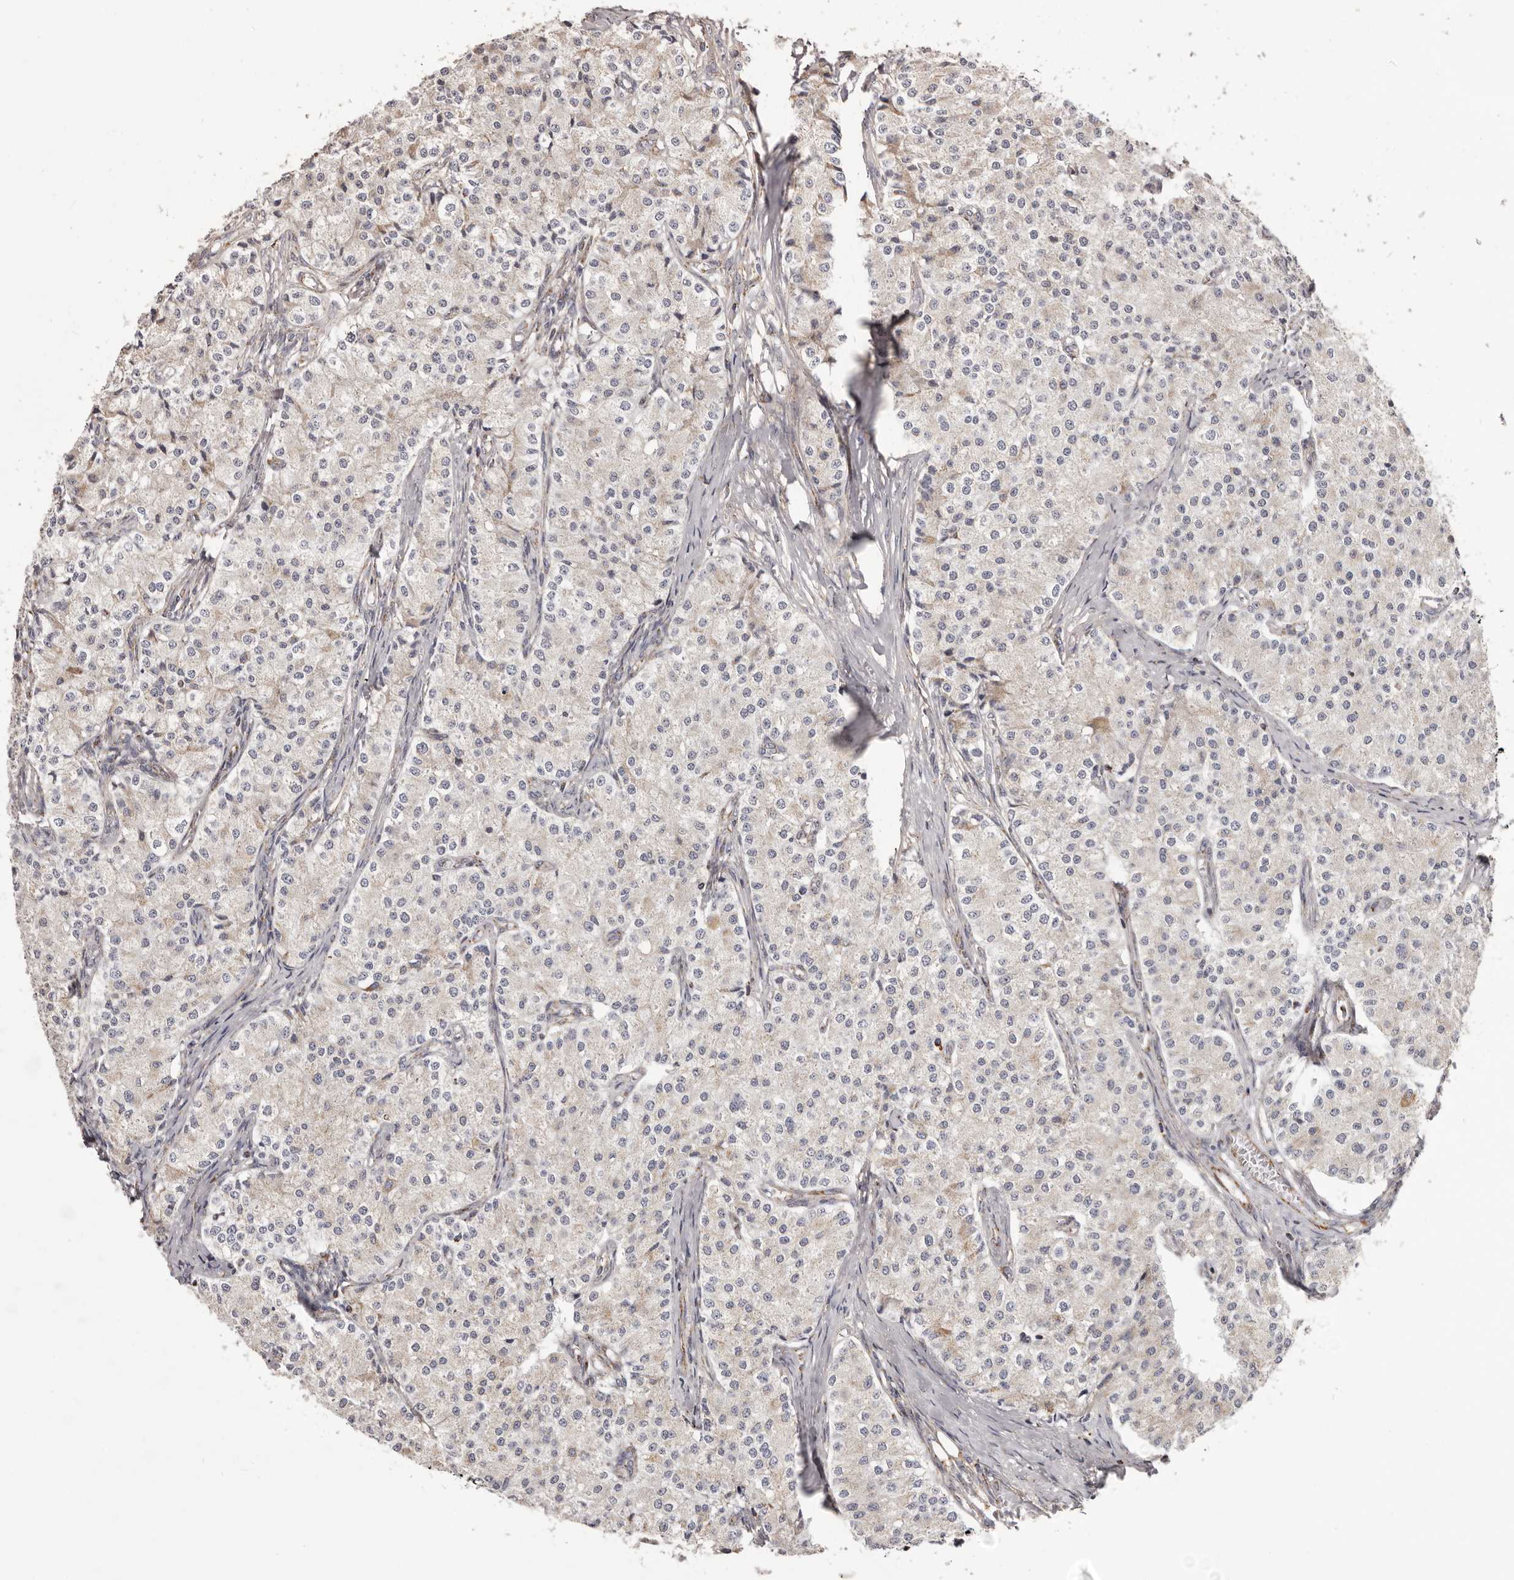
{"staining": {"intensity": "negative", "quantity": "none", "location": "none"}, "tissue": "carcinoid", "cell_type": "Tumor cells", "image_type": "cancer", "snomed": [{"axis": "morphology", "description": "Carcinoid, malignant, NOS"}, {"axis": "topography", "description": "Colon"}], "caption": "IHC micrograph of neoplastic tissue: human carcinoid (malignant) stained with DAB (3,3'-diaminobenzidine) demonstrates no significant protein positivity in tumor cells.", "gene": "CHRM2", "patient": {"sex": "female", "age": 52}}